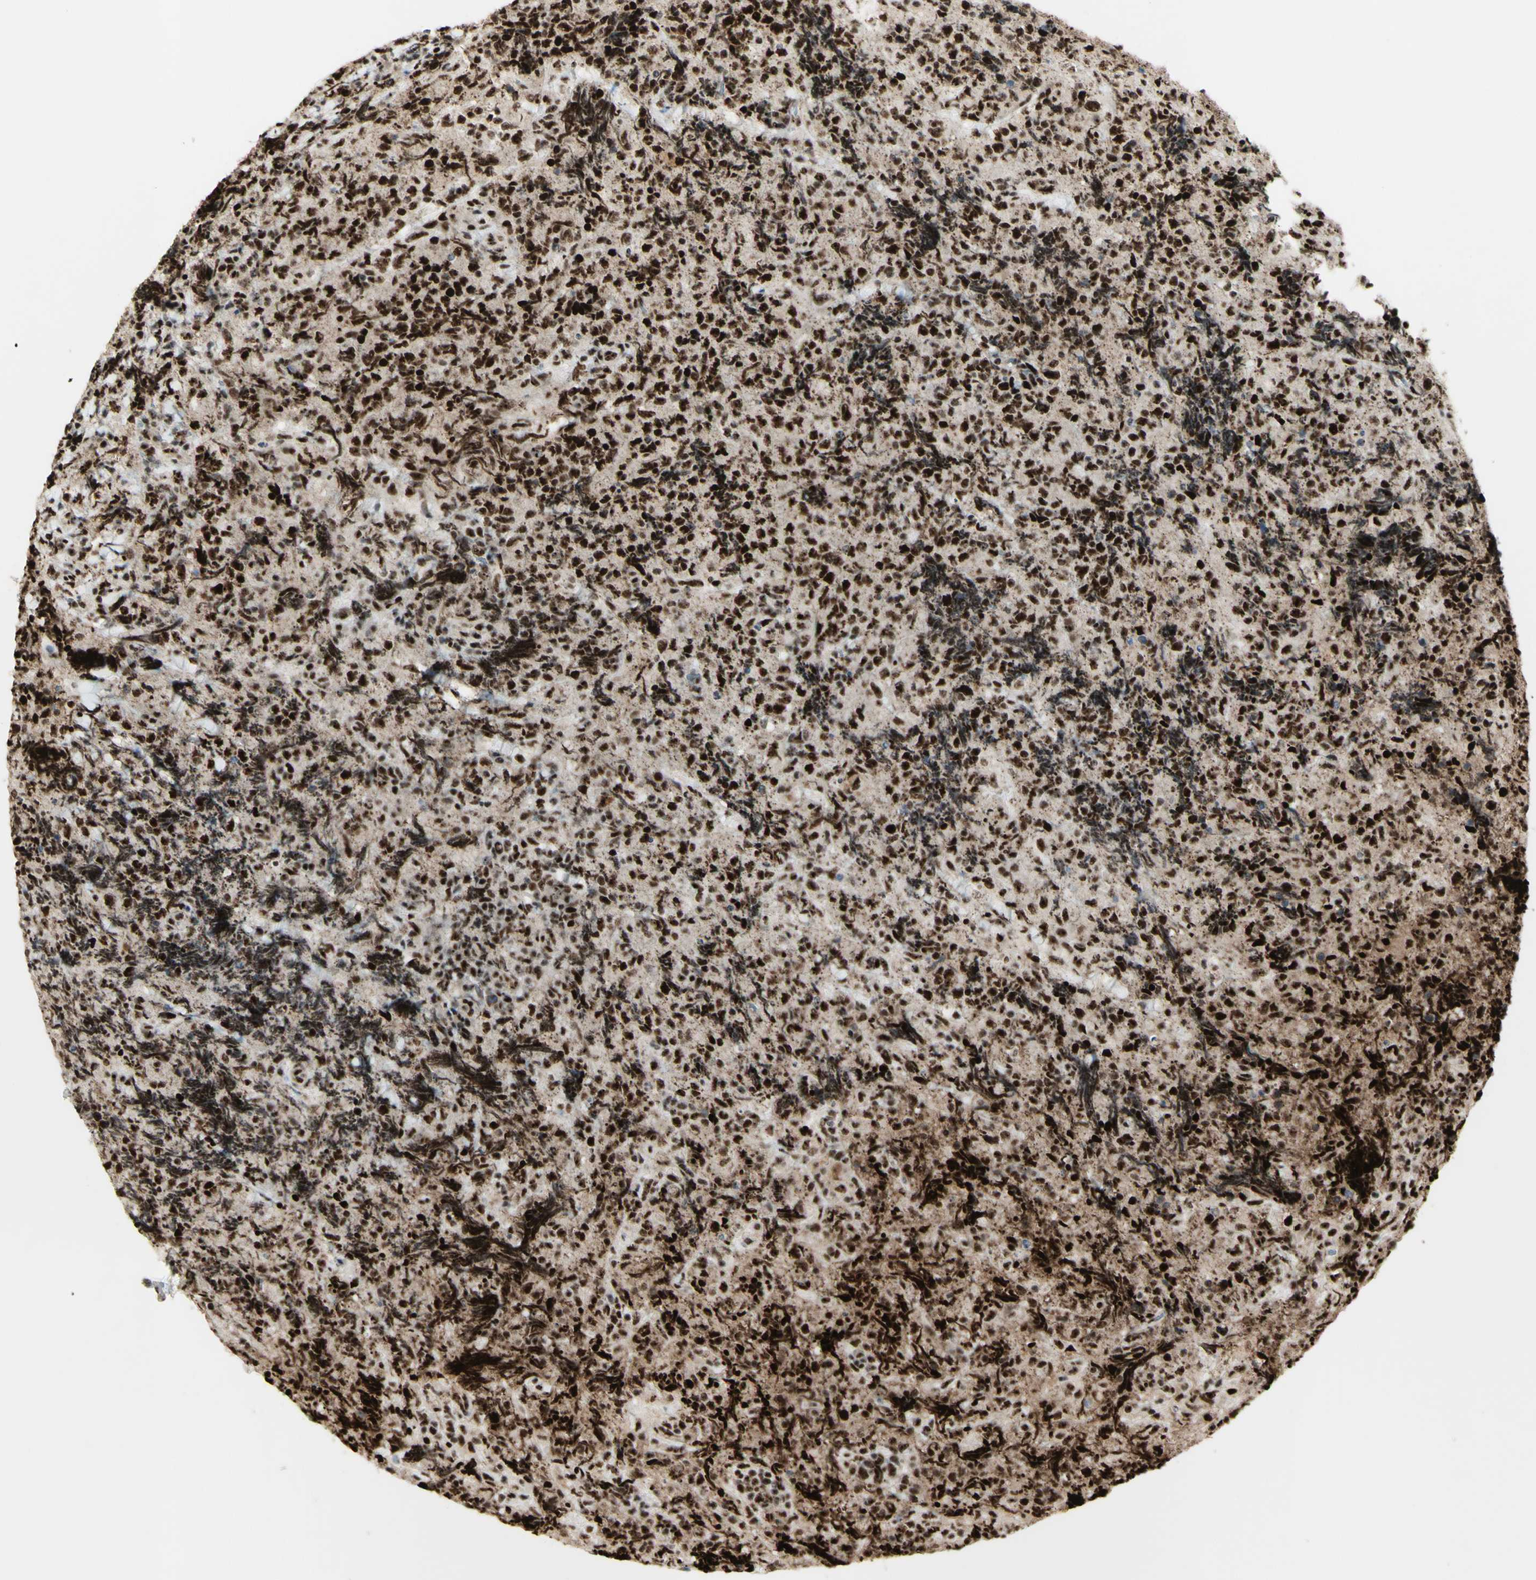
{"staining": {"intensity": "strong", "quantity": ">75%", "location": "nuclear"}, "tissue": "lymphoma", "cell_type": "Tumor cells", "image_type": "cancer", "snomed": [{"axis": "morphology", "description": "Malignant lymphoma, non-Hodgkin's type, High grade"}, {"axis": "topography", "description": "Tonsil"}], "caption": "This micrograph shows malignant lymphoma, non-Hodgkin's type (high-grade) stained with immunohistochemistry to label a protein in brown. The nuclear of tumor cells show strong positivity for the protein. Nuclei are counter-stained blue.", "gene": "DHX9", "patient": {"sex": "female", "age": 36}}